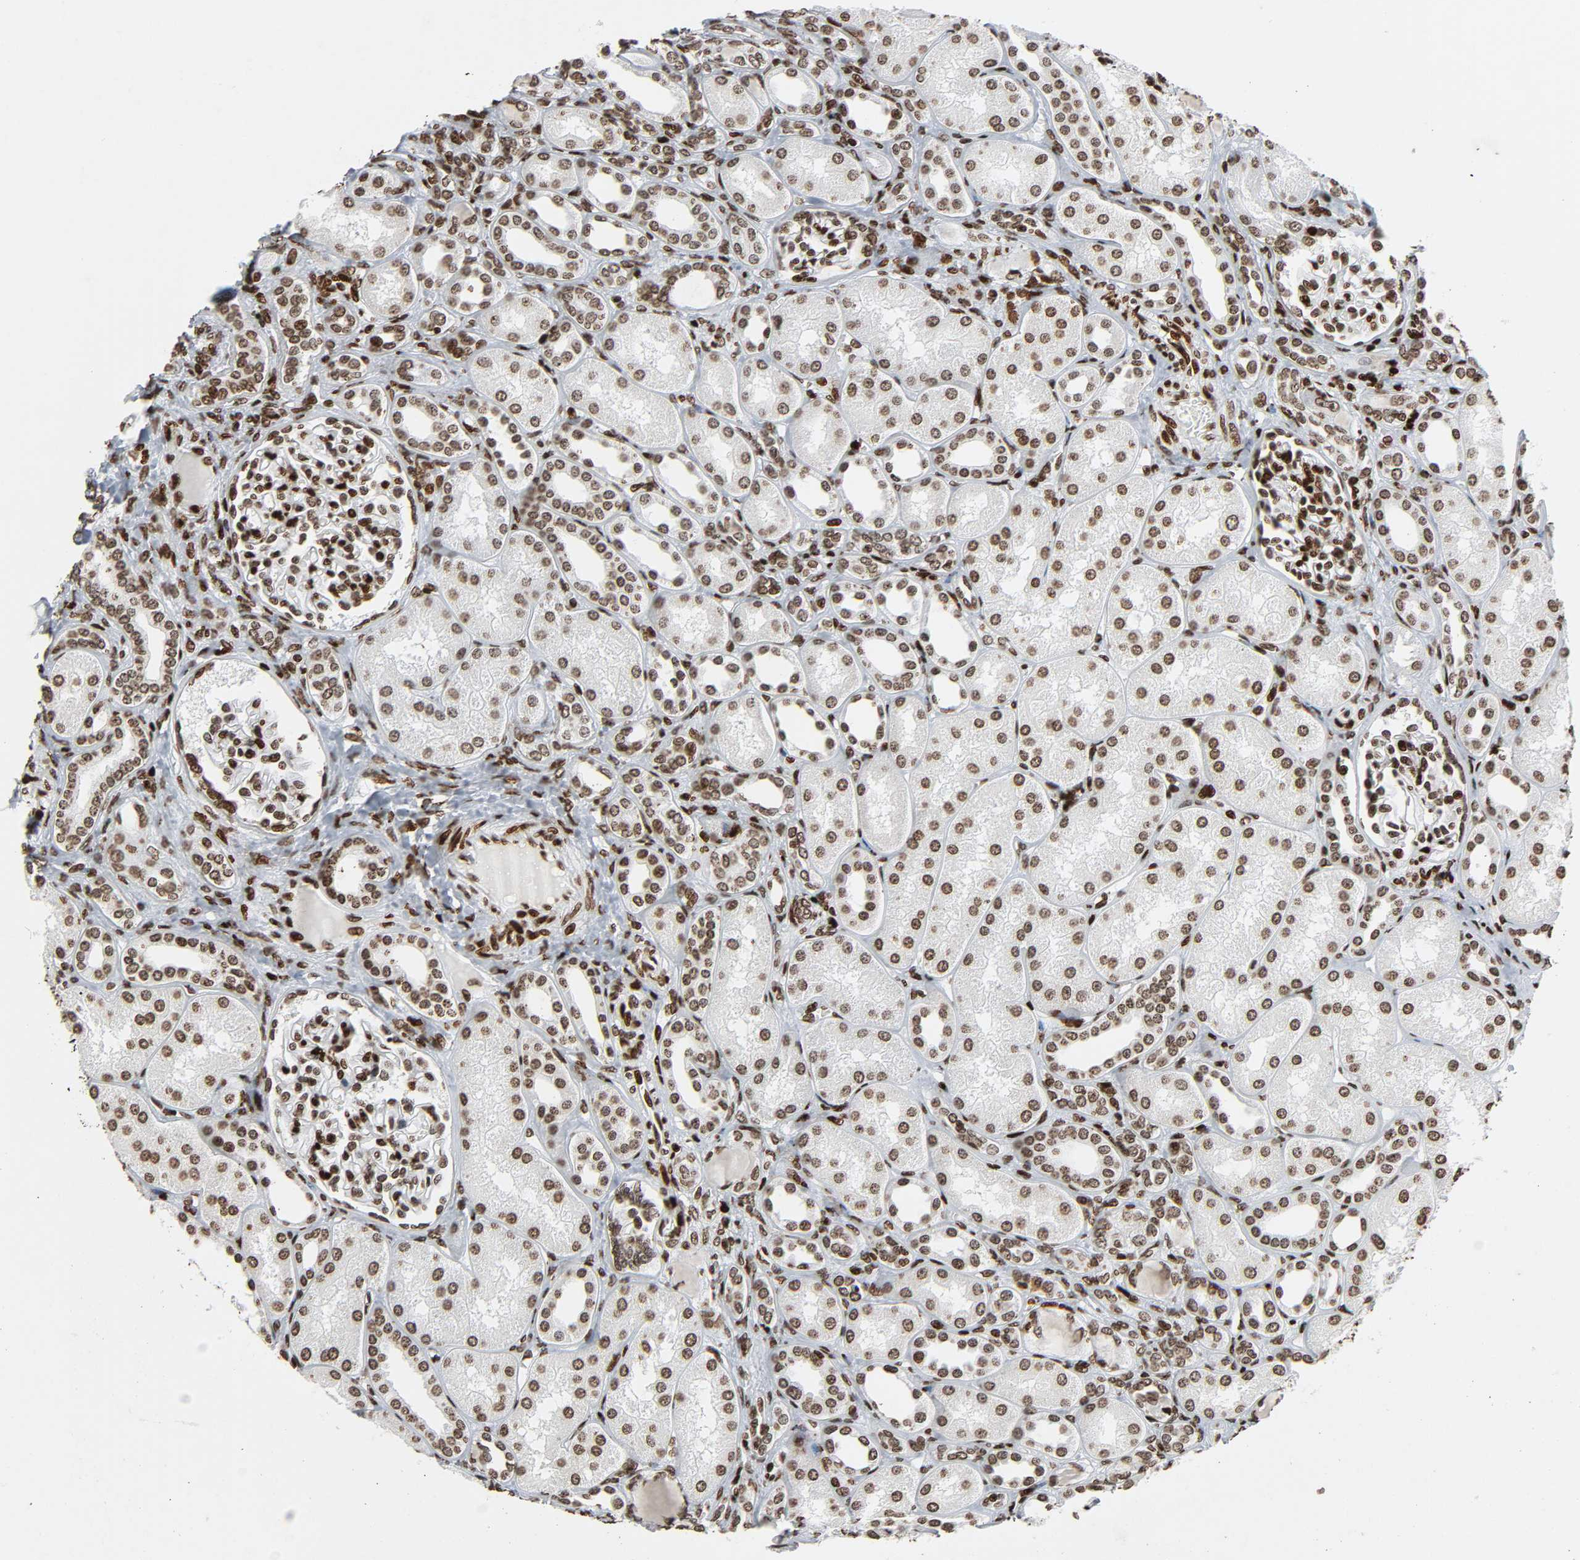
{"staining": {"intensity": "moderate", "quantity": ">75%", "location": "nuclear"}, "tissue": "kidney", "cell_type": "Cells in glomeruli", "image_type": "normal", "snomed": [{"axis": "morphology", "description": "Normal tissue, NOS"}, {"axis": "topography", "description": "Kidney"}], "caption": "Immunohistochemical staining of benign kidney reveals medium levels of moderate nuclear staining in approximately >75% of cells in glomeruli.", "gene": "RXRA", "patient": {"sex": "male", "age": 7}}